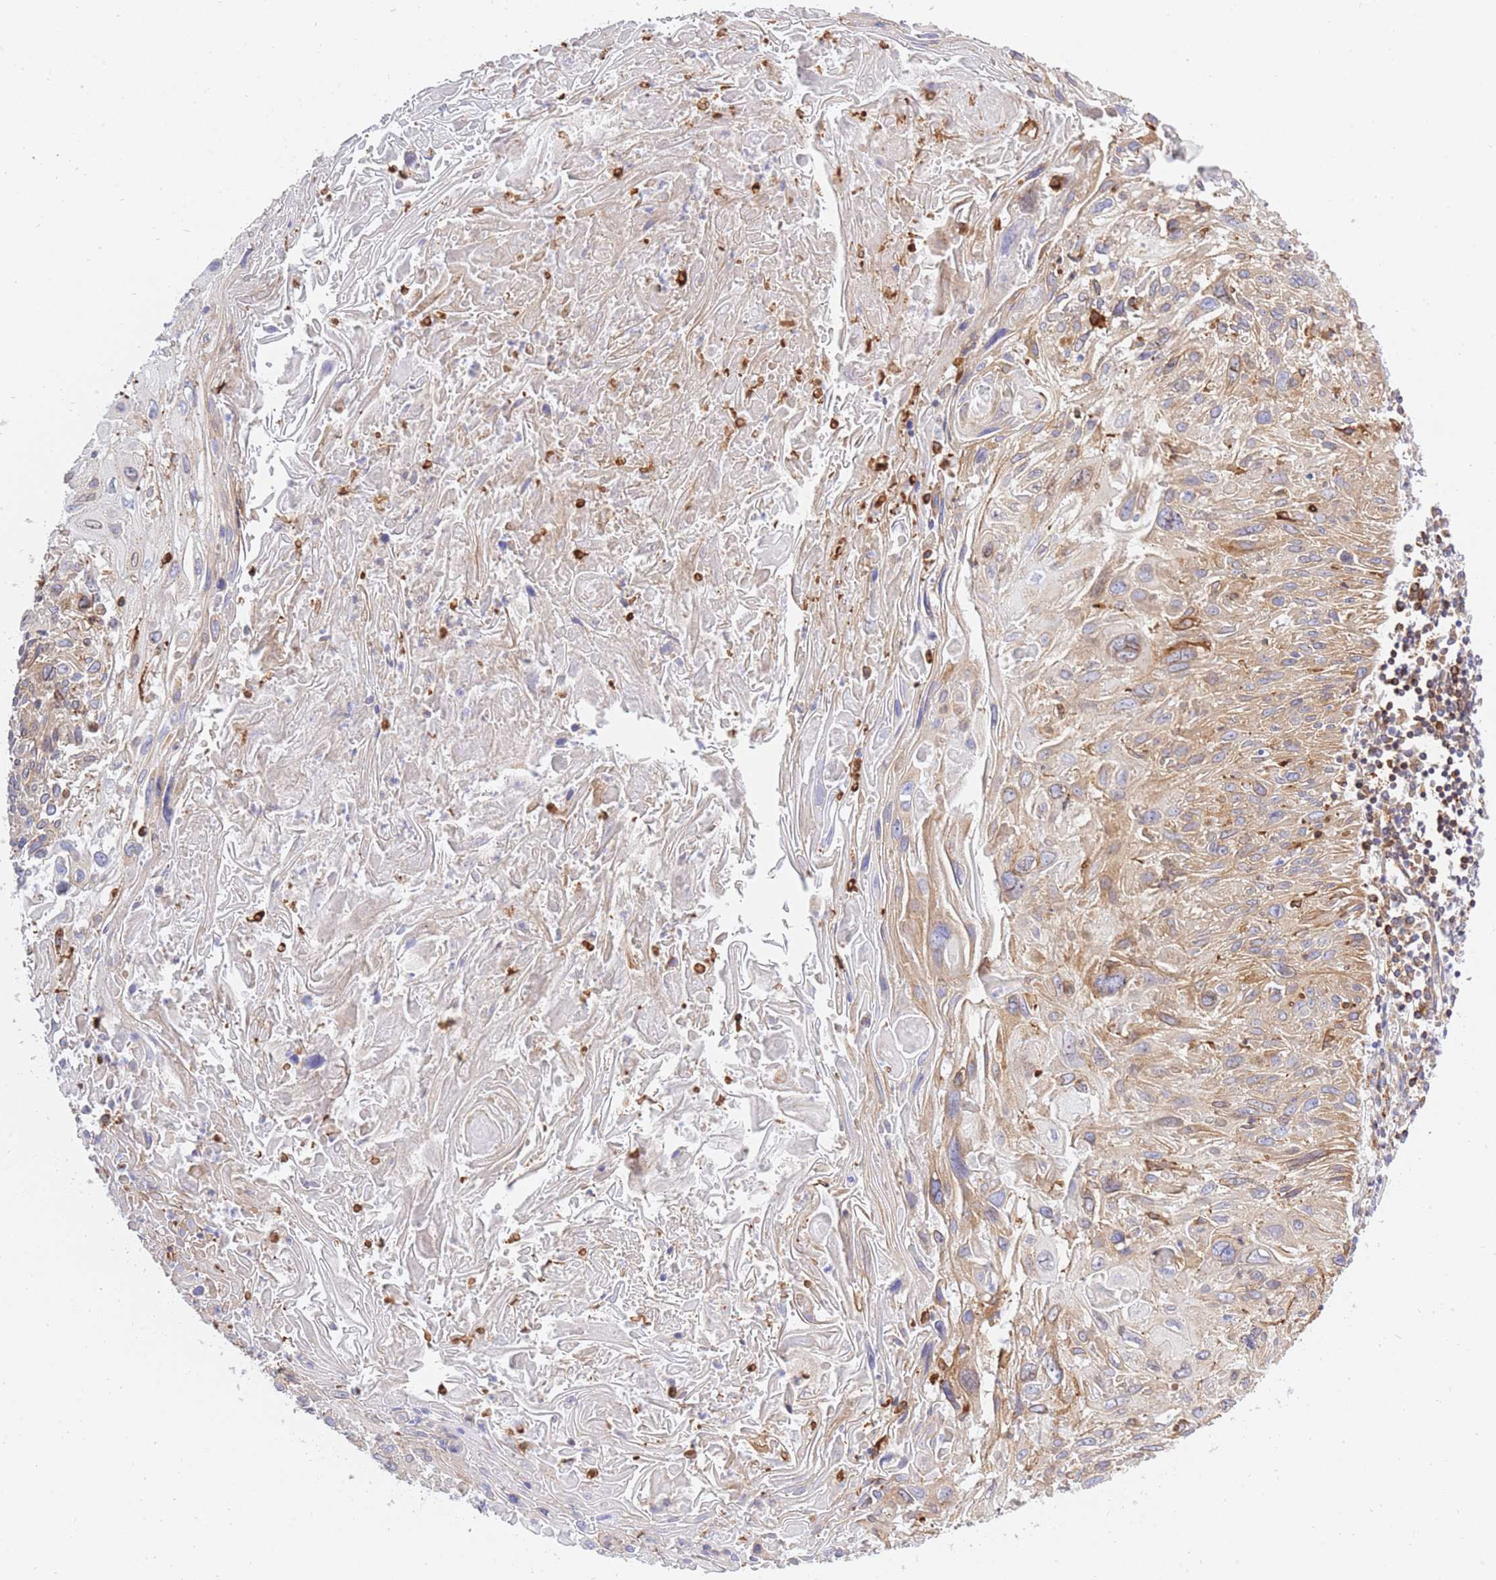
{"staining": {"intensity": "weak", "quantity": ">75%", "location": "cytoplasmic/membranous"}, "tissue": "cervical cancer", "cell_type": "Tumor cells", "image_type": "cancer", "snomed": [{"axis": "morphology", "description": "Squamous cell carcinoma, NOS"}, {"axis": "topography", "description": "Cervix"}], "caption": "Protein staining reveals weak cytoplasmic/membranous expression in approximately >75% of tumor cells in cervical cancer (squamous cell carcinoma).", "gene": "REM1", "patient": {"sex": "female", "age": 51}}